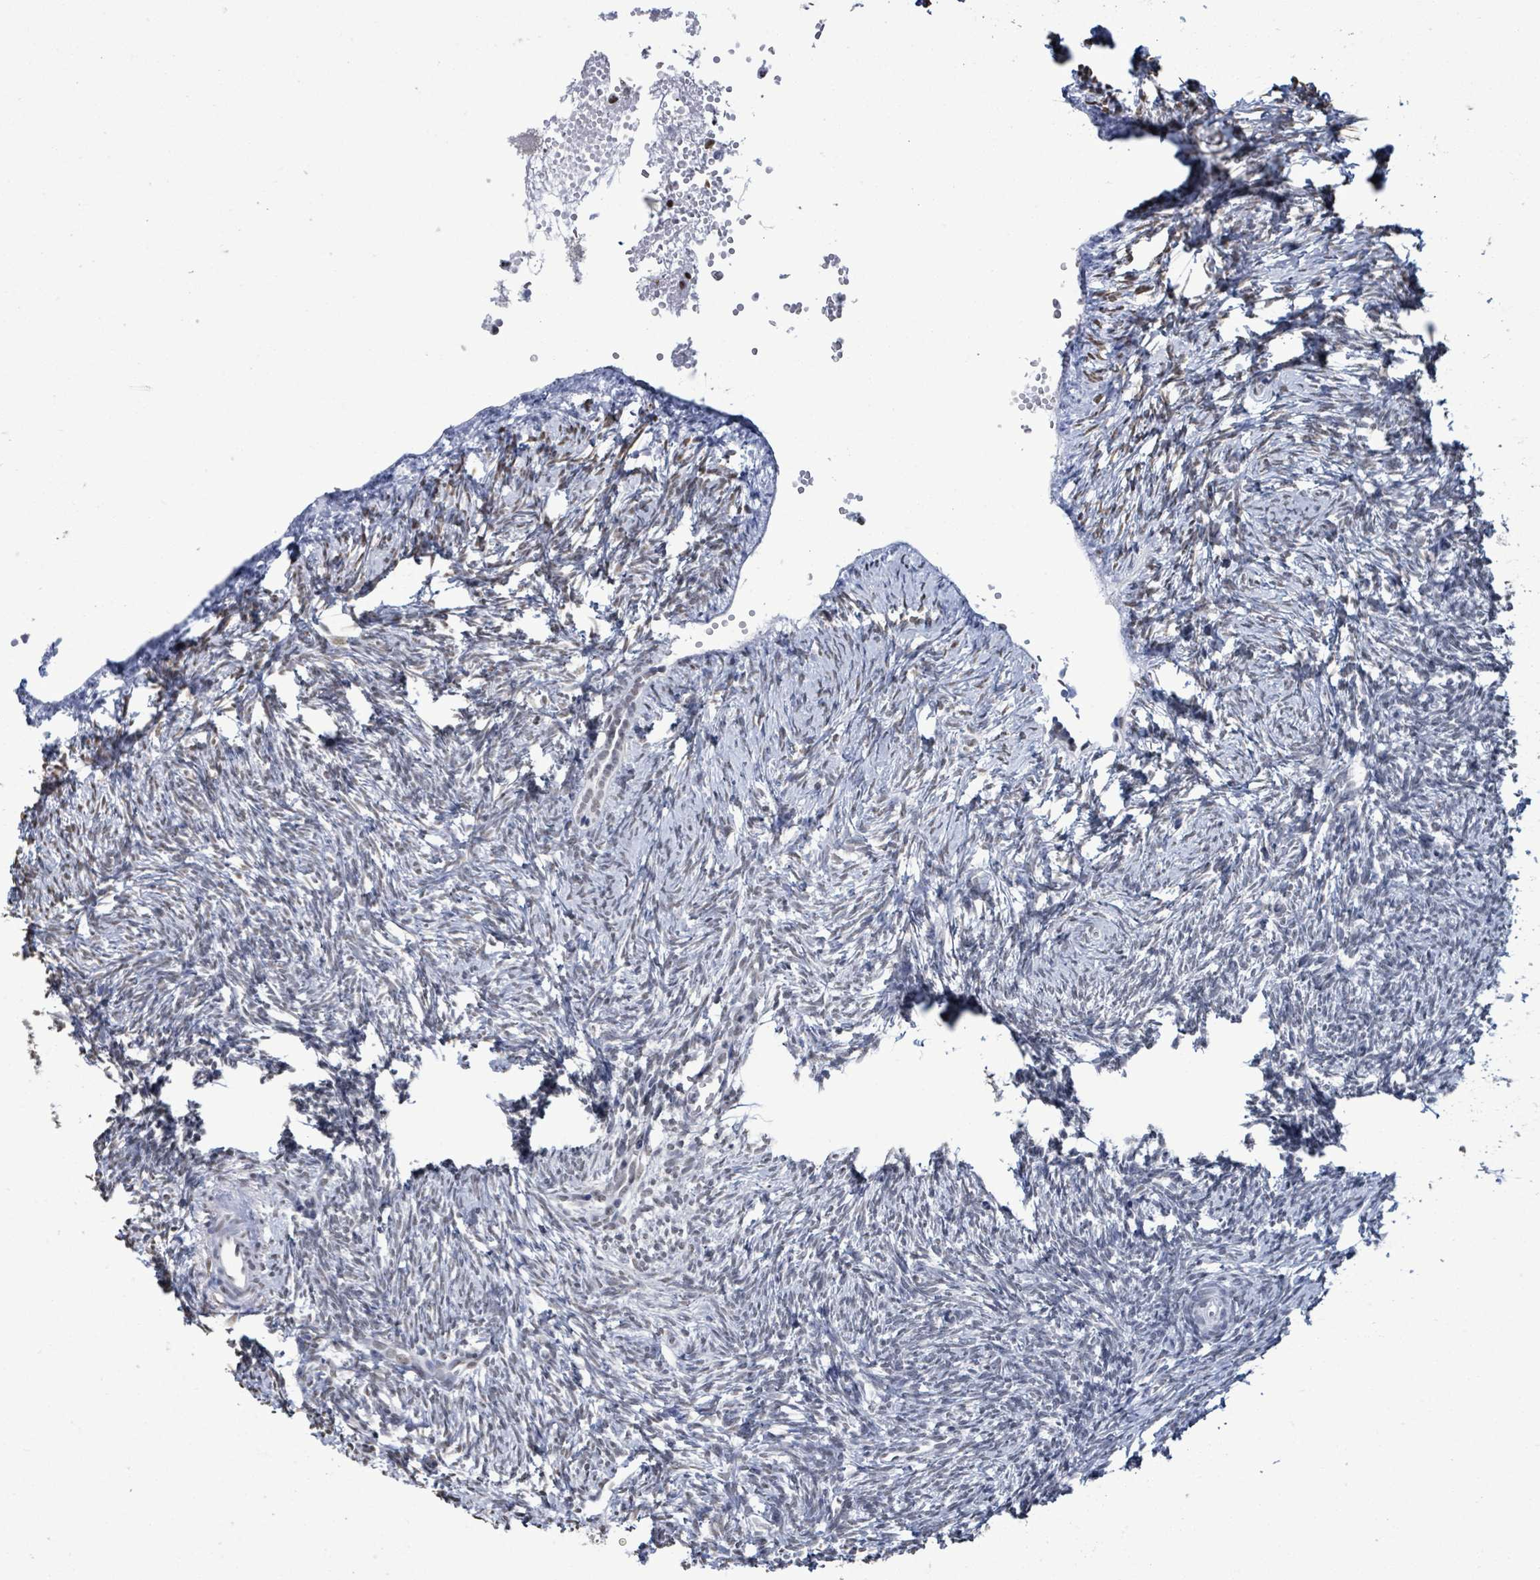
{"staining": {"intensity": "weak", "quantity": ">75%", "location": "nuclear"}, "tissue": "ovary", "cell_type": "Follicle cells", "image_type": "normal", "snomed": [{"axis": "morphology", "description": "Normal tissue, NOS"}, {"axis": "topography", "description": "Ovary"}], "caption": "Immunohistochemistry staining of unremarkable ovary, which reveals low levels of weak nuclear positivity in about >75% of follicle cells indicating weak nuclear protein staining. The staining was performed using DAB (3,3'-diaminobenzidine) (brown) for protein detection and nuclei were counterstained in hematoxylin (blue).", "gene": "SAMD14", "patient": {"sex": "female", "age": 51}}